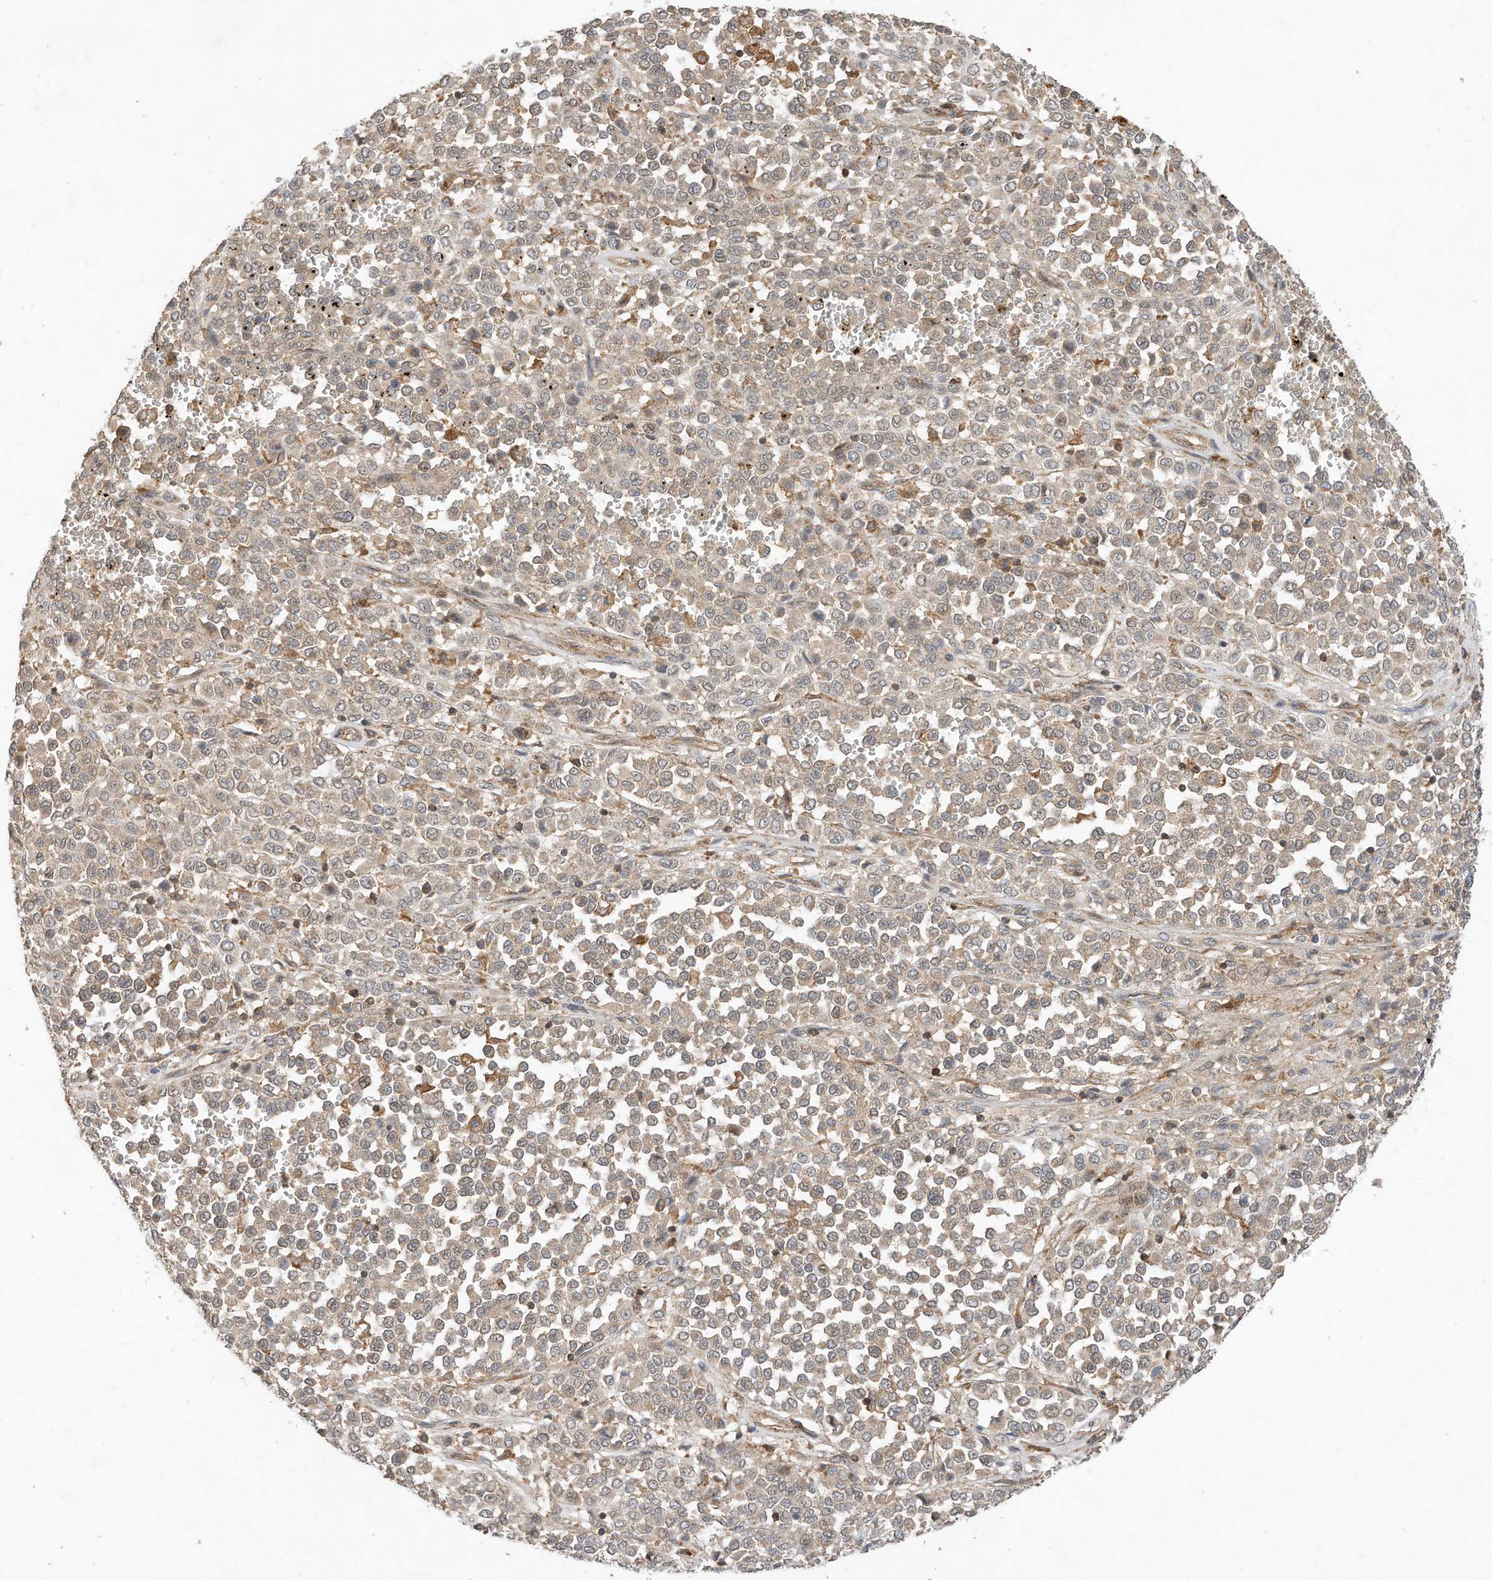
{"staining": {"intensity": "weak", "quantity": ">75%", "location": "cytoplasmic/membranous"}, "tissue": "melanoma", "cell_type": "Tumor cells", "image_type": "cancer", "snomed": [{"axis": "morphology", "description": "Malignant melanoma, Metastatic site"}, {"axis": "topography", "description": "Pancreas"}], "caption": "Human melanoma stained for a protein (brown) shows weak cytoplasmic/membranous positive expression in about >75% of tumor cells.", "gene": "CPAMD8", "patient": {"sex": "female", "age": 30}}